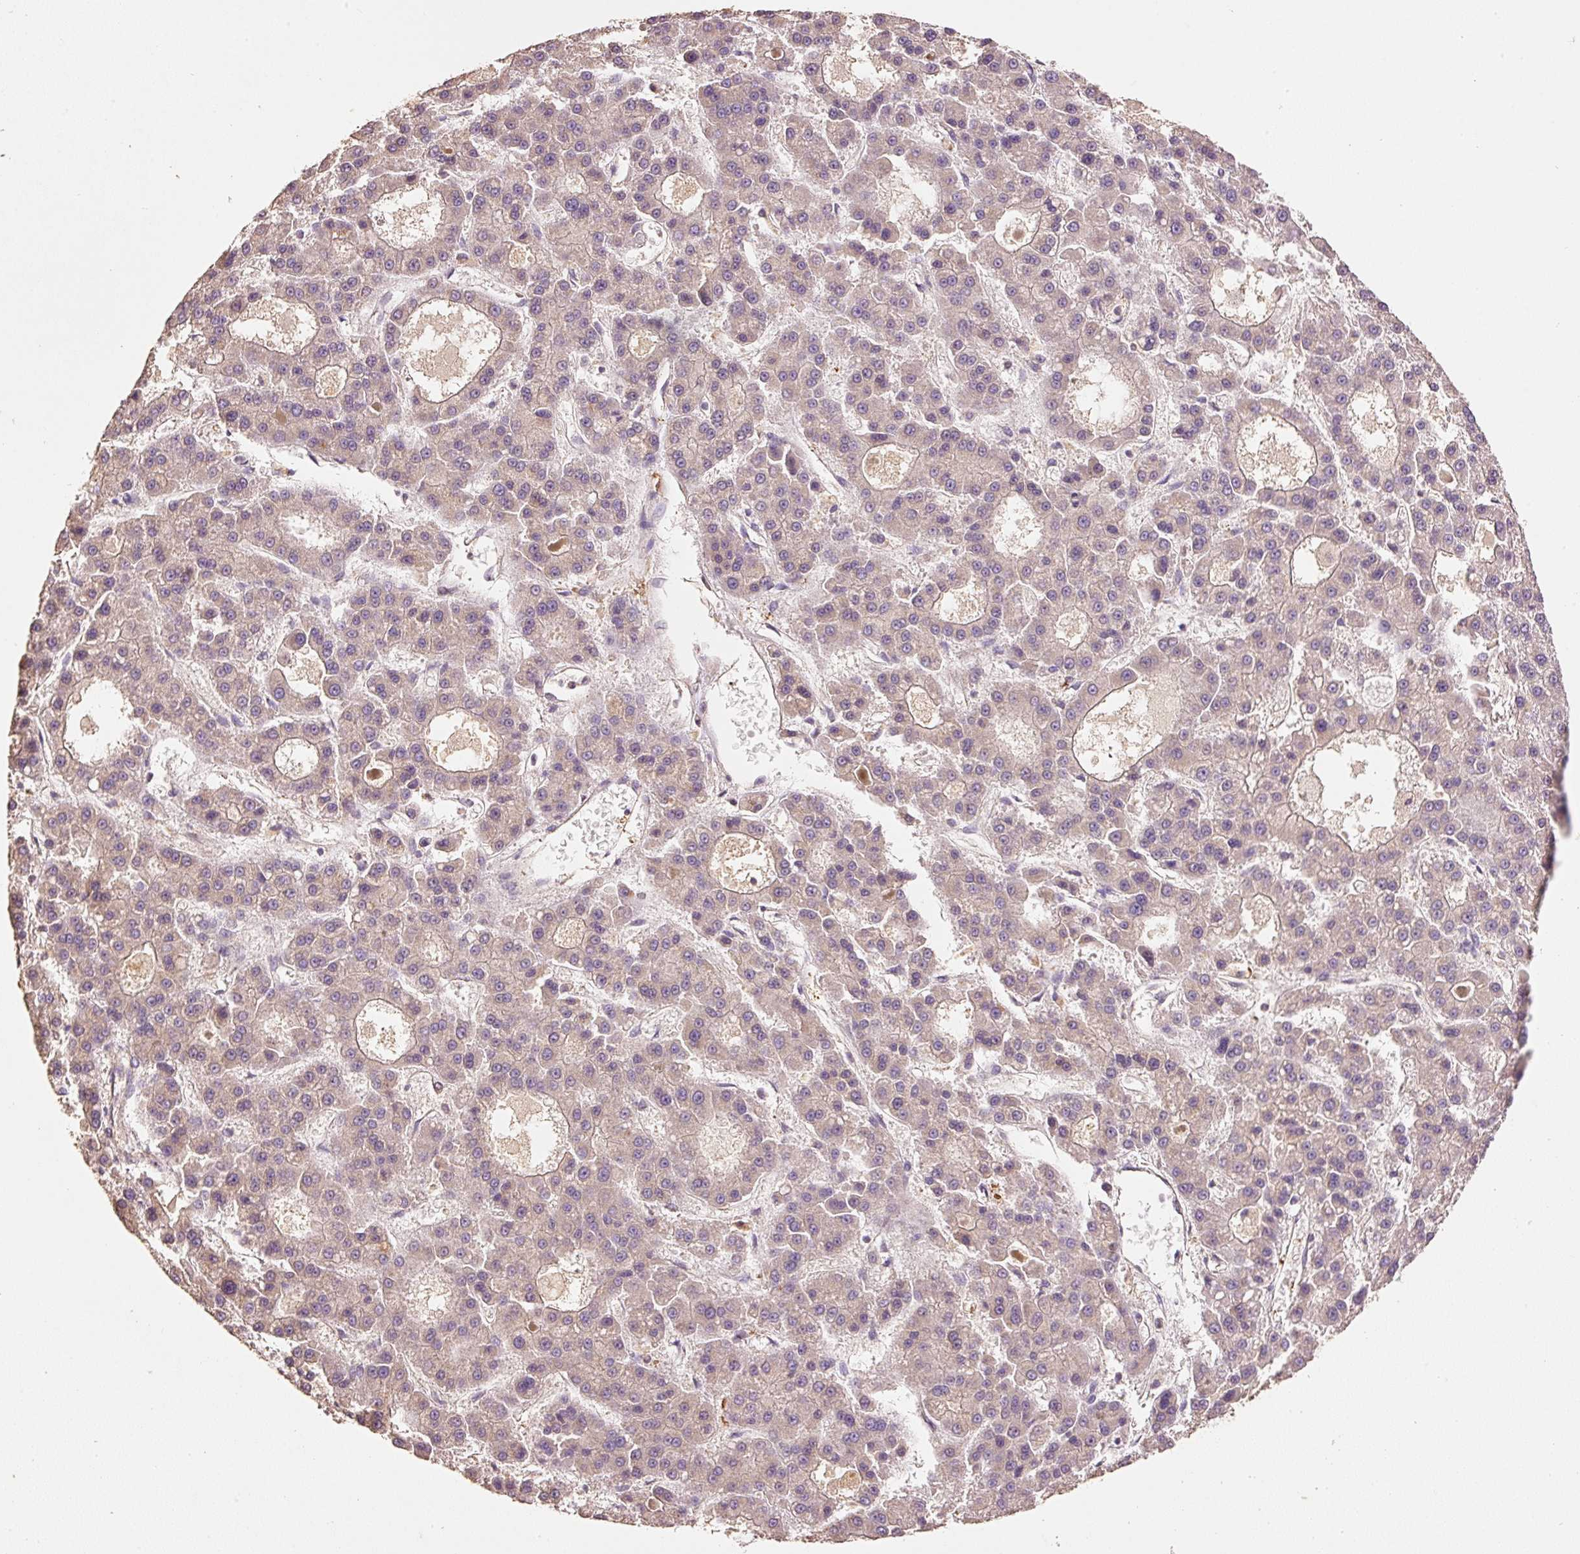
{"staining": {"intensity": "weak", "quantity": ">75%", "location": "cytoplasmic/membranous"}, "tissue": "liver cancer", "cell_type": "Tumor cells", "image_type": "cancer", "snomed": [{"axis": "morphology", "description": "Carcinoma, Hepatocellular, NOS"}, {"axis": "topography", "description": "Liver"}], "caption": "Brown immunohistochemical staining in liver cancer demonstrates weak cytoplasmic/membranous expression in about >75% of tumor cells.", "gene": "HERC2", "patient": {"sex": "male", "age": 70}}